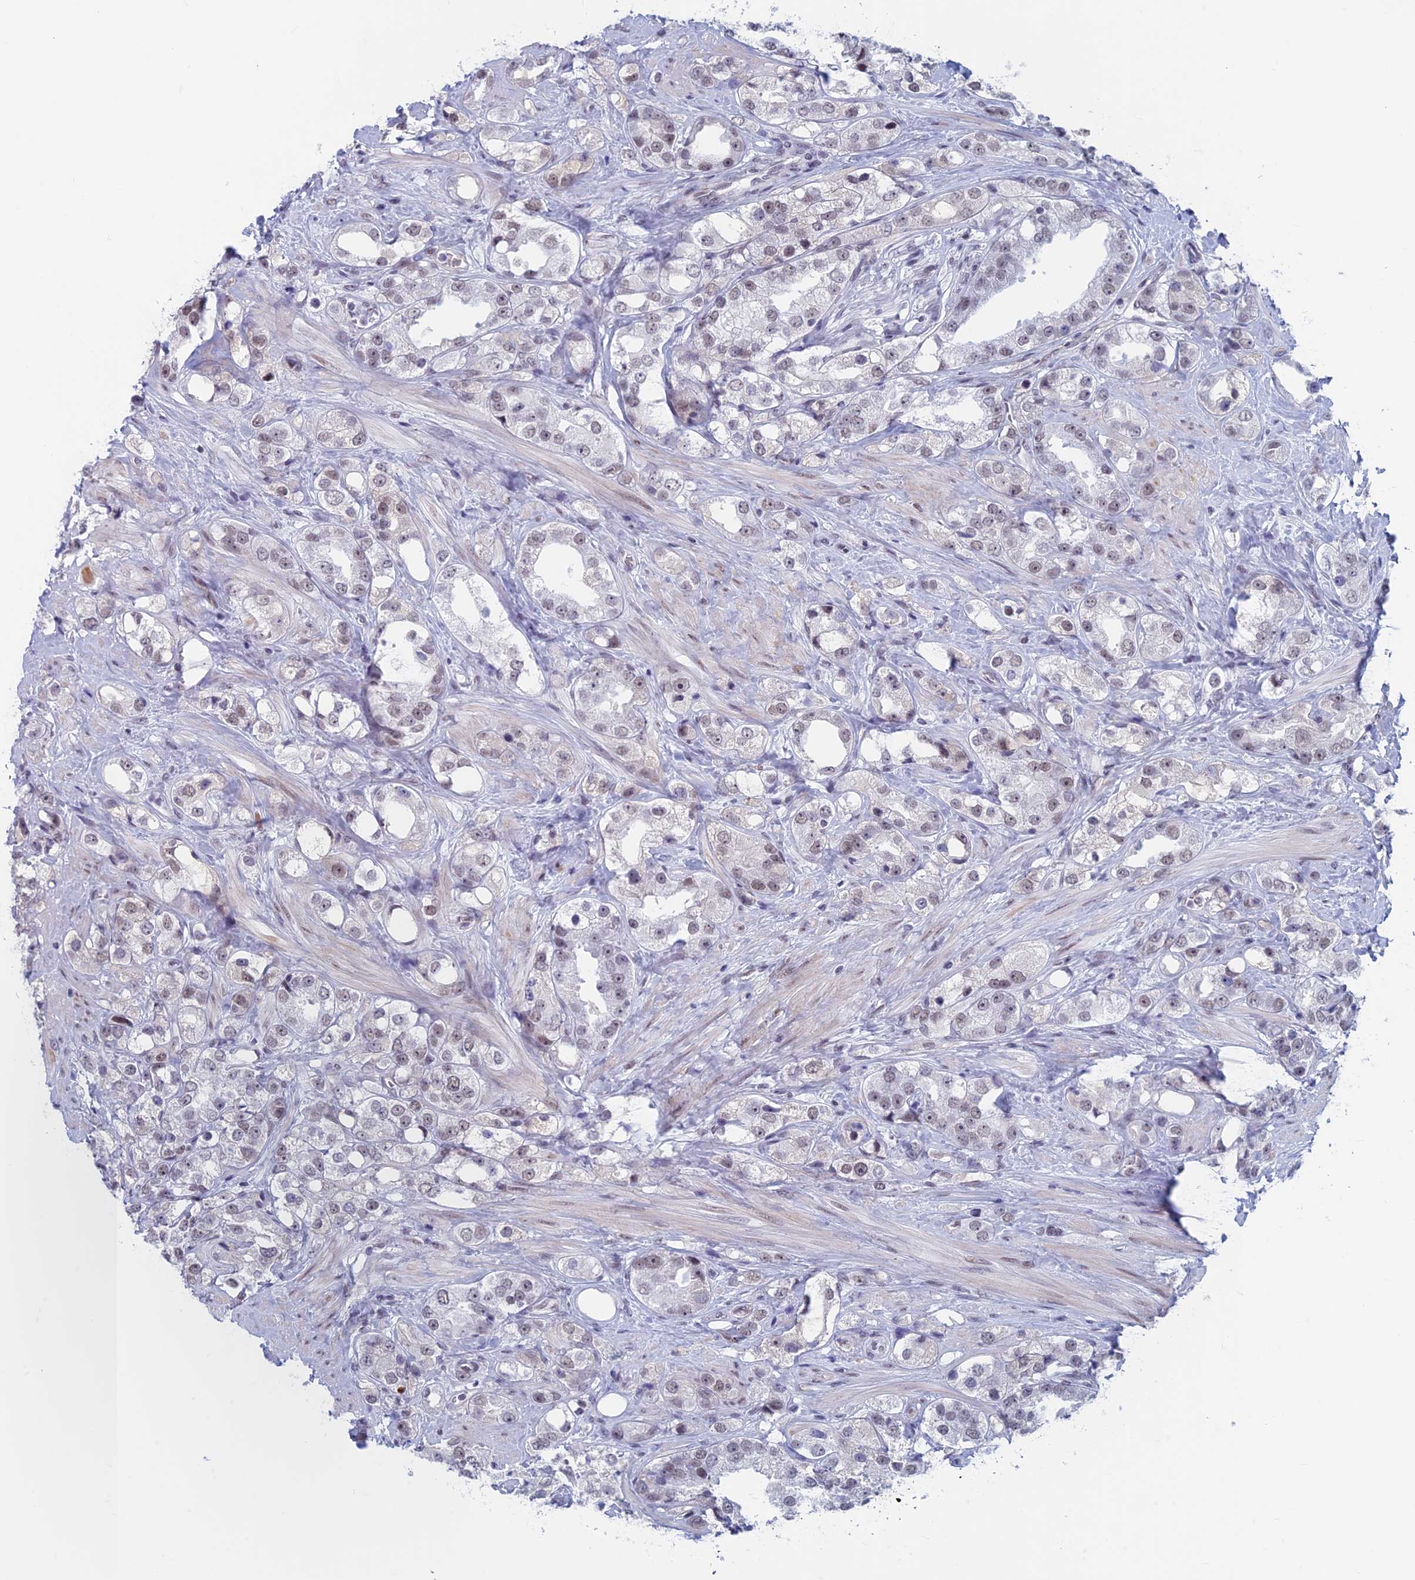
{"staining": {"intensity": "weak", "quantity": "25%-75%", "location": "nuclear"}, "tissue": "prostate cancer", "cell_type": "Tumor cells", "image_type": "cancer", "snomed": [{"axis": "morphology", "description": "Adenocarcinoma, NOS"}, {"axis": "topography", "description": "Prostate"}], "caption": "Prostate adenocarcinoma was stained to show a protein in brown. There is low levels of weak nuclear positivity in about 25%-75% of tumor cells. Nuclei are stained in blue.", "gene": "ASH2L", "patient": {"sex": "male", "age": 79}}